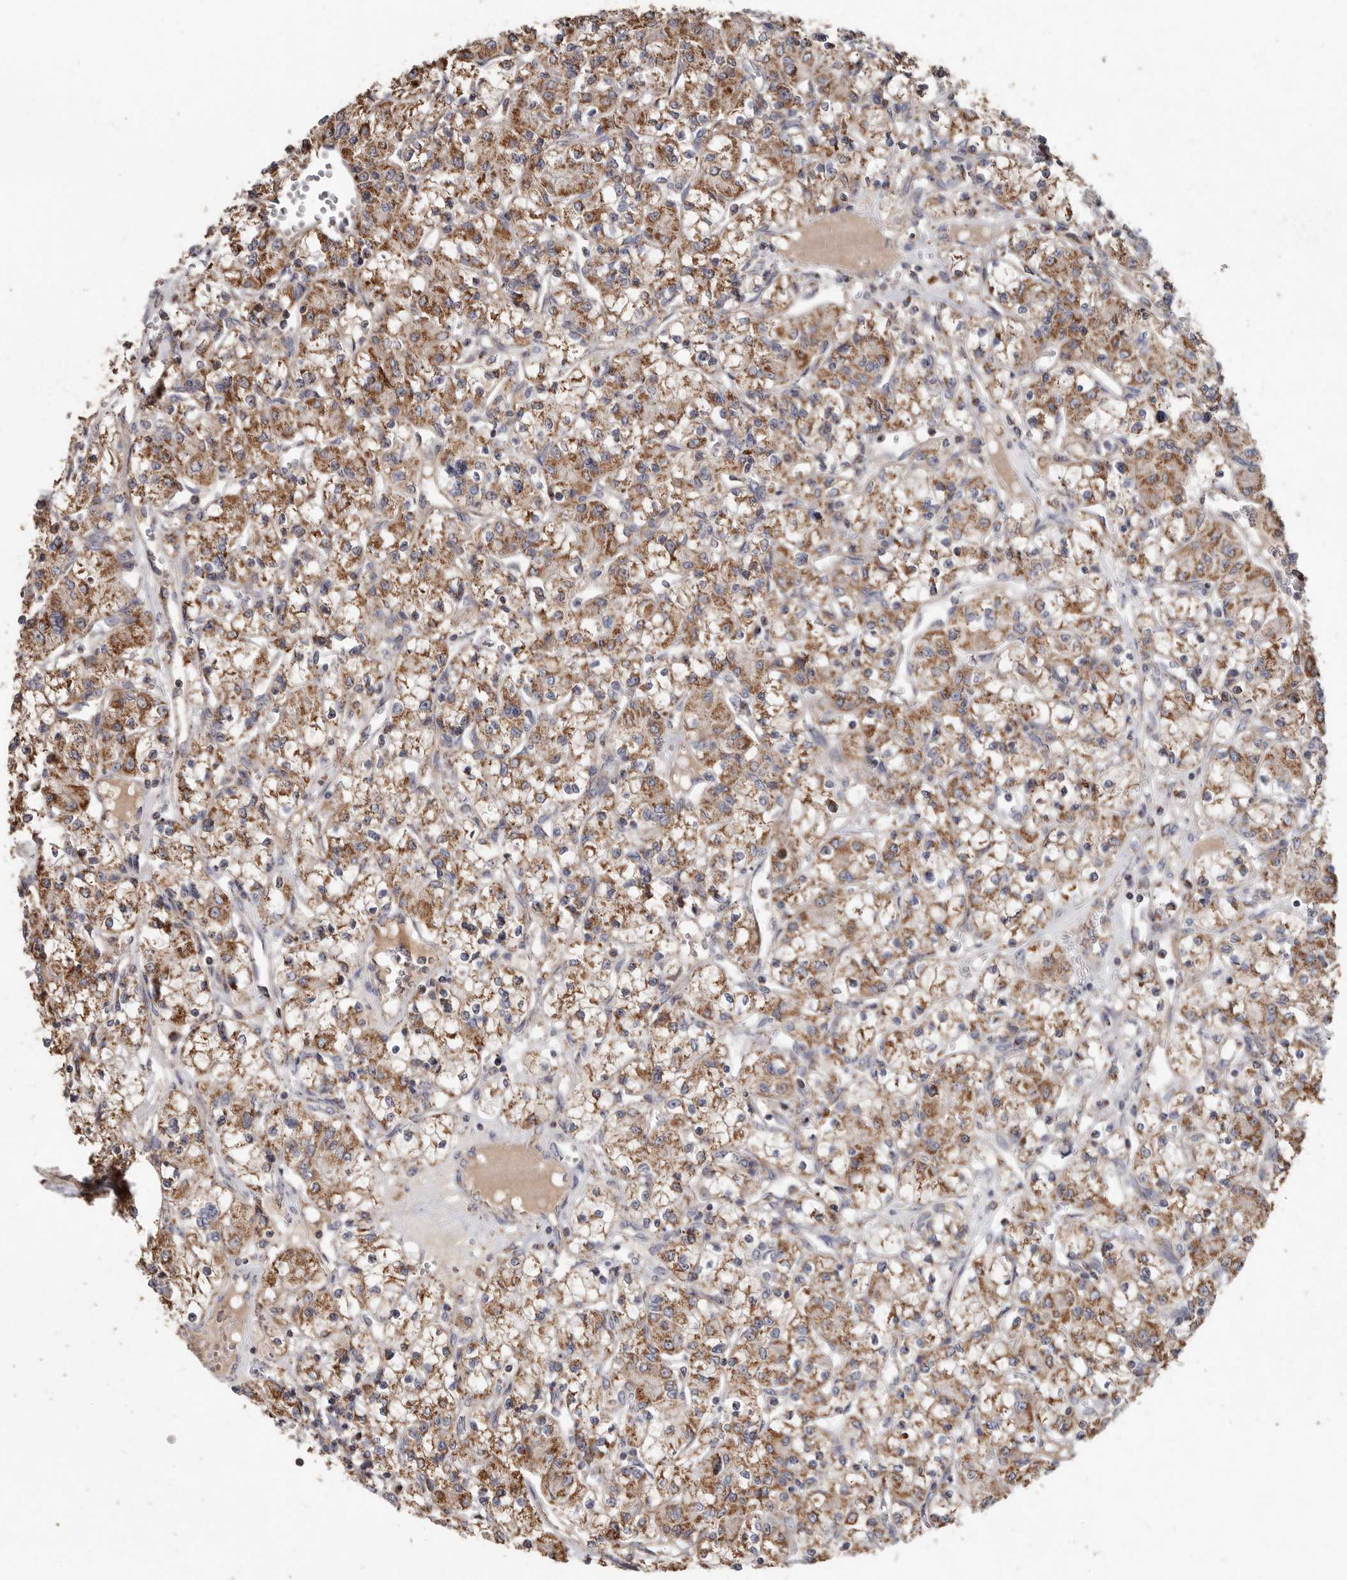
{"staining": {"intensity": "moderate", "quantity": ">75%", "location": "cytoplasmic/membranous"}, "tissue": "renal cancer", "cell_type": "Tumor cells", "image_type": "cancer", "snomed": [{"axis": "morphology", "description": "Adenocarcinoma, NOS"}, {"axis": "topography", "description": "Kidney"}], "caption": "Renal cancer (adenocarcinoma) tissue exhibits moderate cytoplasmic/membranous staining in approximately >75% of tumor cells, visualized by immunohistochemistry.", "gene": "KIF26B", "patient": {"sex": "female", "age": 59}}